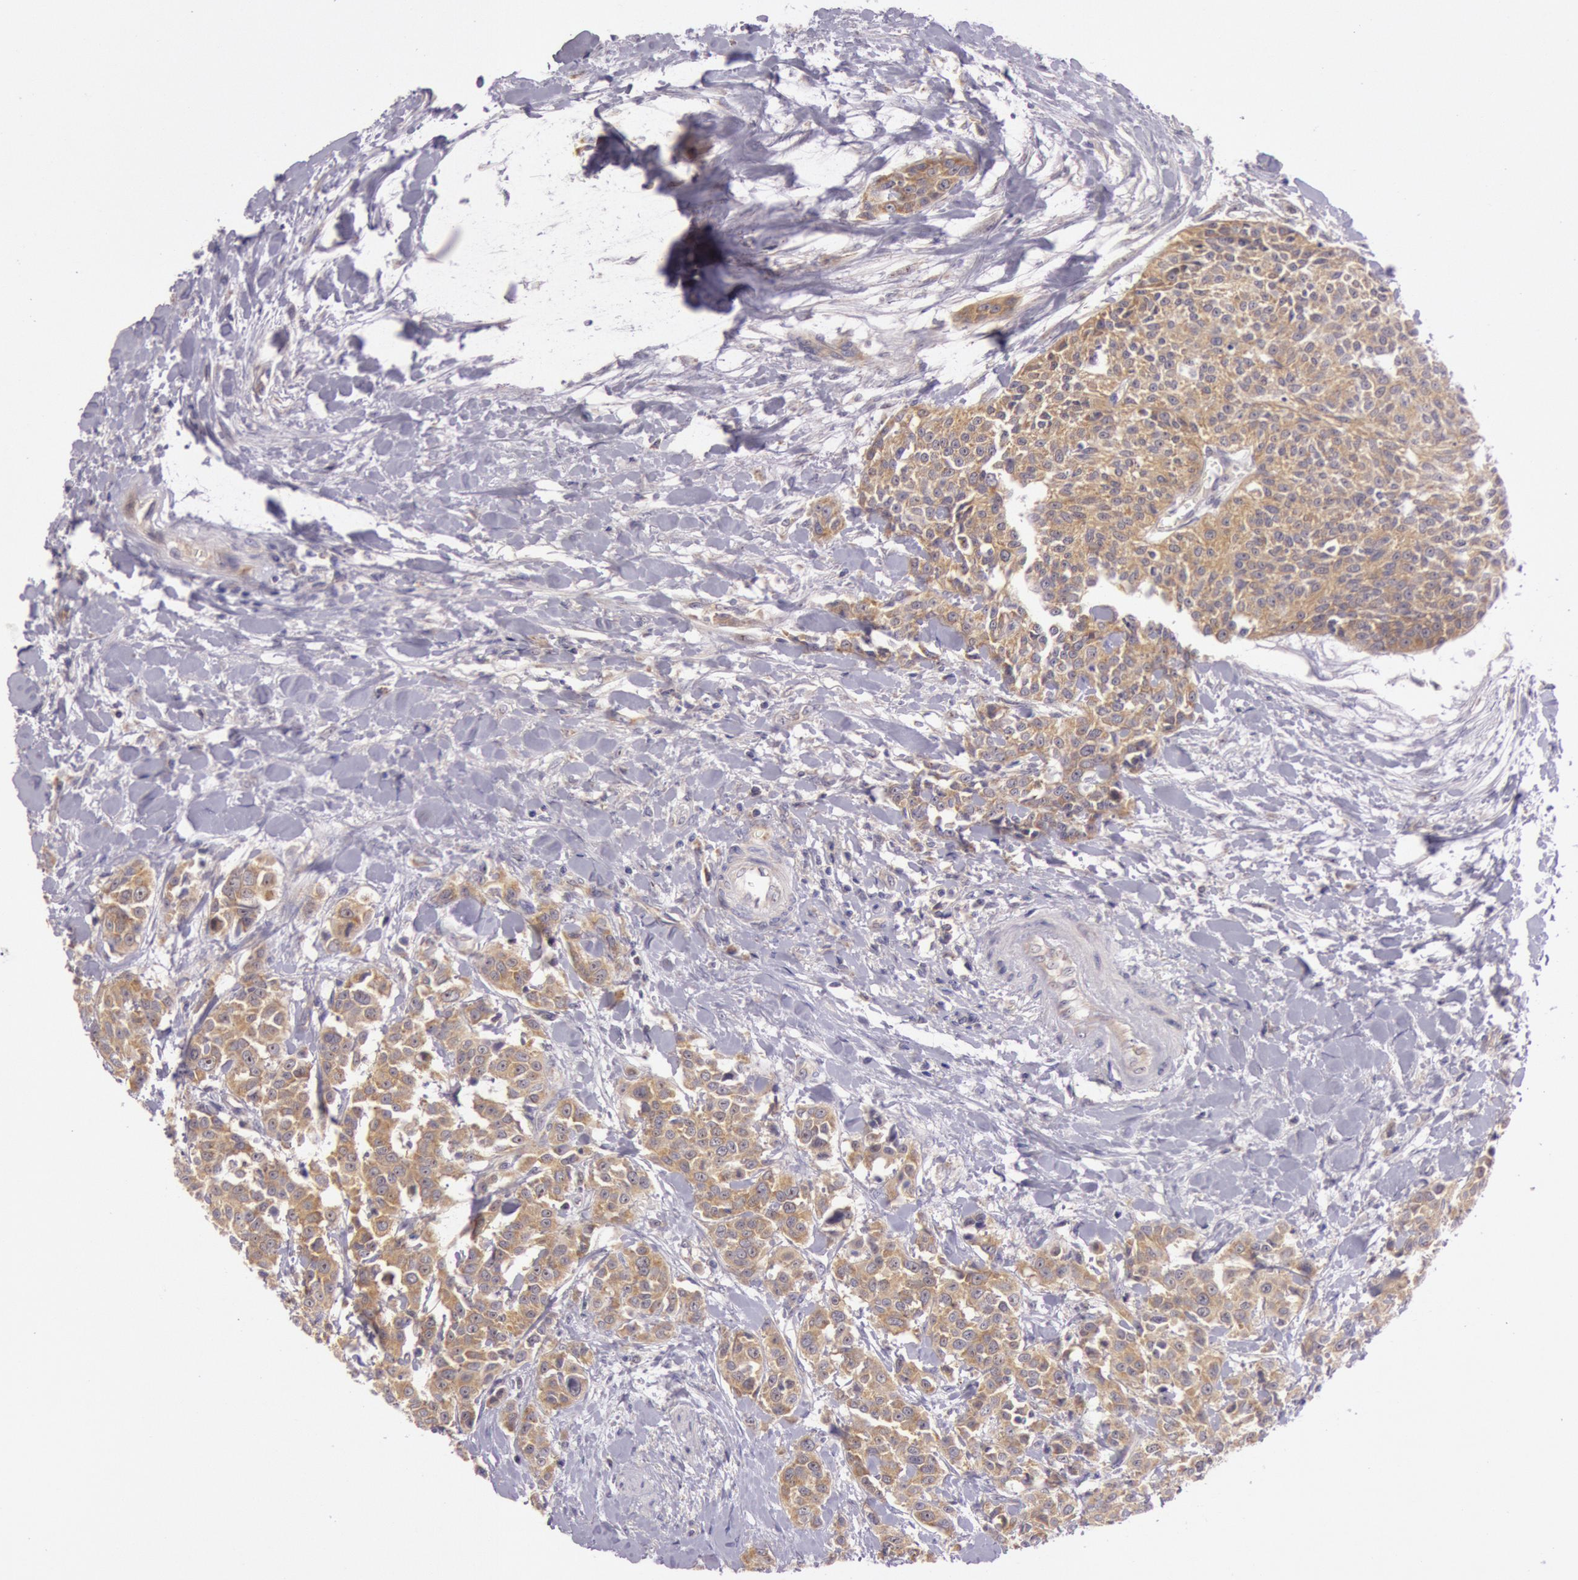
{"staining": {"intensity": "moderate", "quantity": ">75%", "location": "cytoplasmic/membranous"}, "tissue": "urothelial cancer", "cell_type": "Tumor cells", "image_type": "cancer", "snomed": [{"axis": "morphology", "description": "Urothelial carcinoma, High grade"}, {"axis": "topography", "description": "Urinary bladder"}], "caption": "Tumor cells show medium levels of moderate cytoplasmic/membranous positivity in approximately >75% of cells in urothelial carcinoma (high-grade).", "gene": "CDK16", "patient": {"sex": "male", "age": 56}}